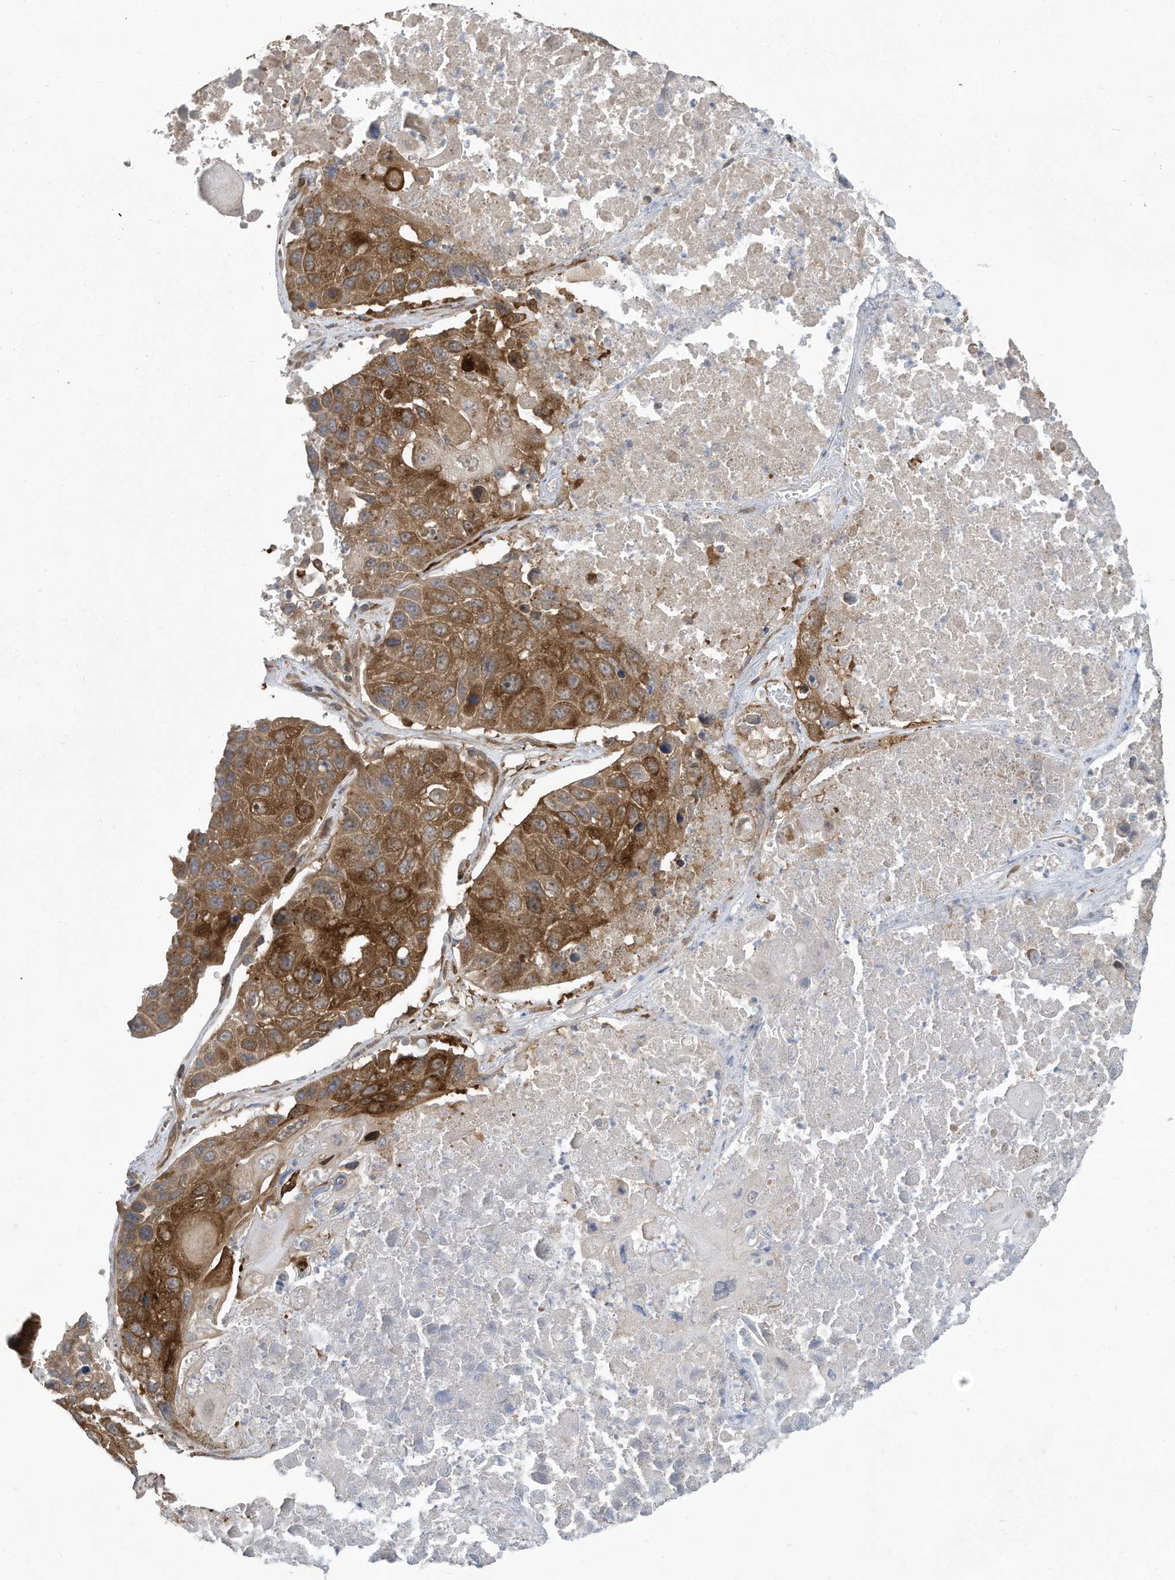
{"staining": {"intensity": "moderate", "quantity": ">75%", "location": "cytoplasmic/membranous"}, "tissue": "lung cancer", "cell_type": "Tumor cells", "image_type": "cancer", "snomed": [{"axis": "morphology", "description": "Squamous cell carcinoma, NOS"}, {"axis": "topography", "description": "Lung"}], "caption": "Immunohistochemistry histopathology image of human squamous cell carcinoma (lung) stained for a protein (brown), which exhibits medium levels of moderate cytoplasmic/membranous expression in about >75% of tumor cells.", "gene": "USE1", "patient": {"sex": "male", "age": 61}}